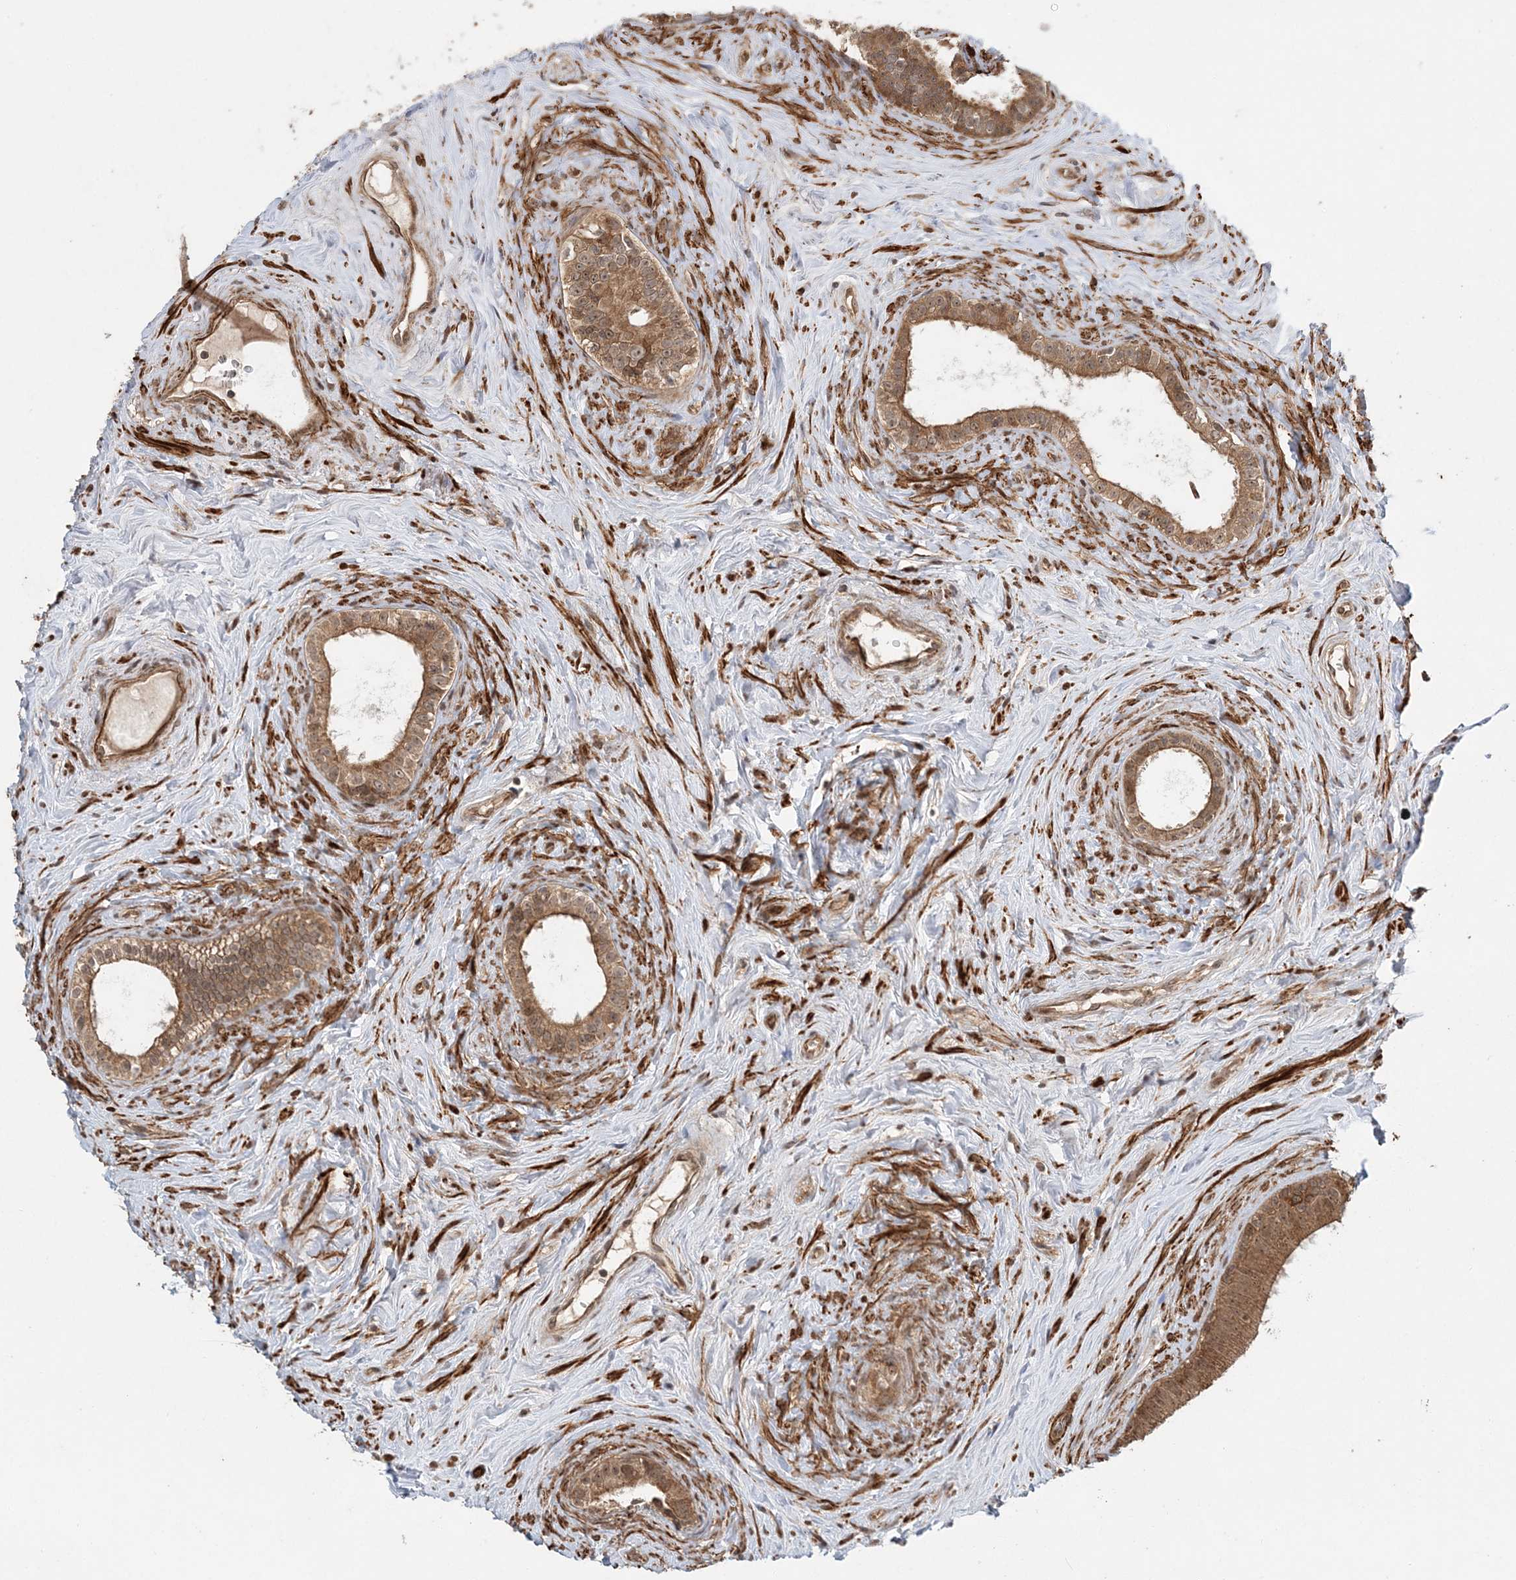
{"staining": {"intensity": "moderate", "quantity": ">75%", "location": "cytoplasmic/membranous,nuclear"}, "tissue": "epididymis", "cell_type": "Glandular cells", "image_type": "normal", "snomed": [{"axis": "morphology", "description": "Normal tissue, NOS"}, {"axis": "topography", "description": "Epididymis"}], "caption": "Immunohistochemical staining of benign human epididymis displays moderate cytoplasmic/membranous,nuclear protein staining in about >75% of glandular cells. (DAB (3,3'-diaminobenzidine) IHC, brown staining for protein, blue staining for nuclei).", "gene": "UBTD2", "patient": {"sex": "male", "age": 84}}